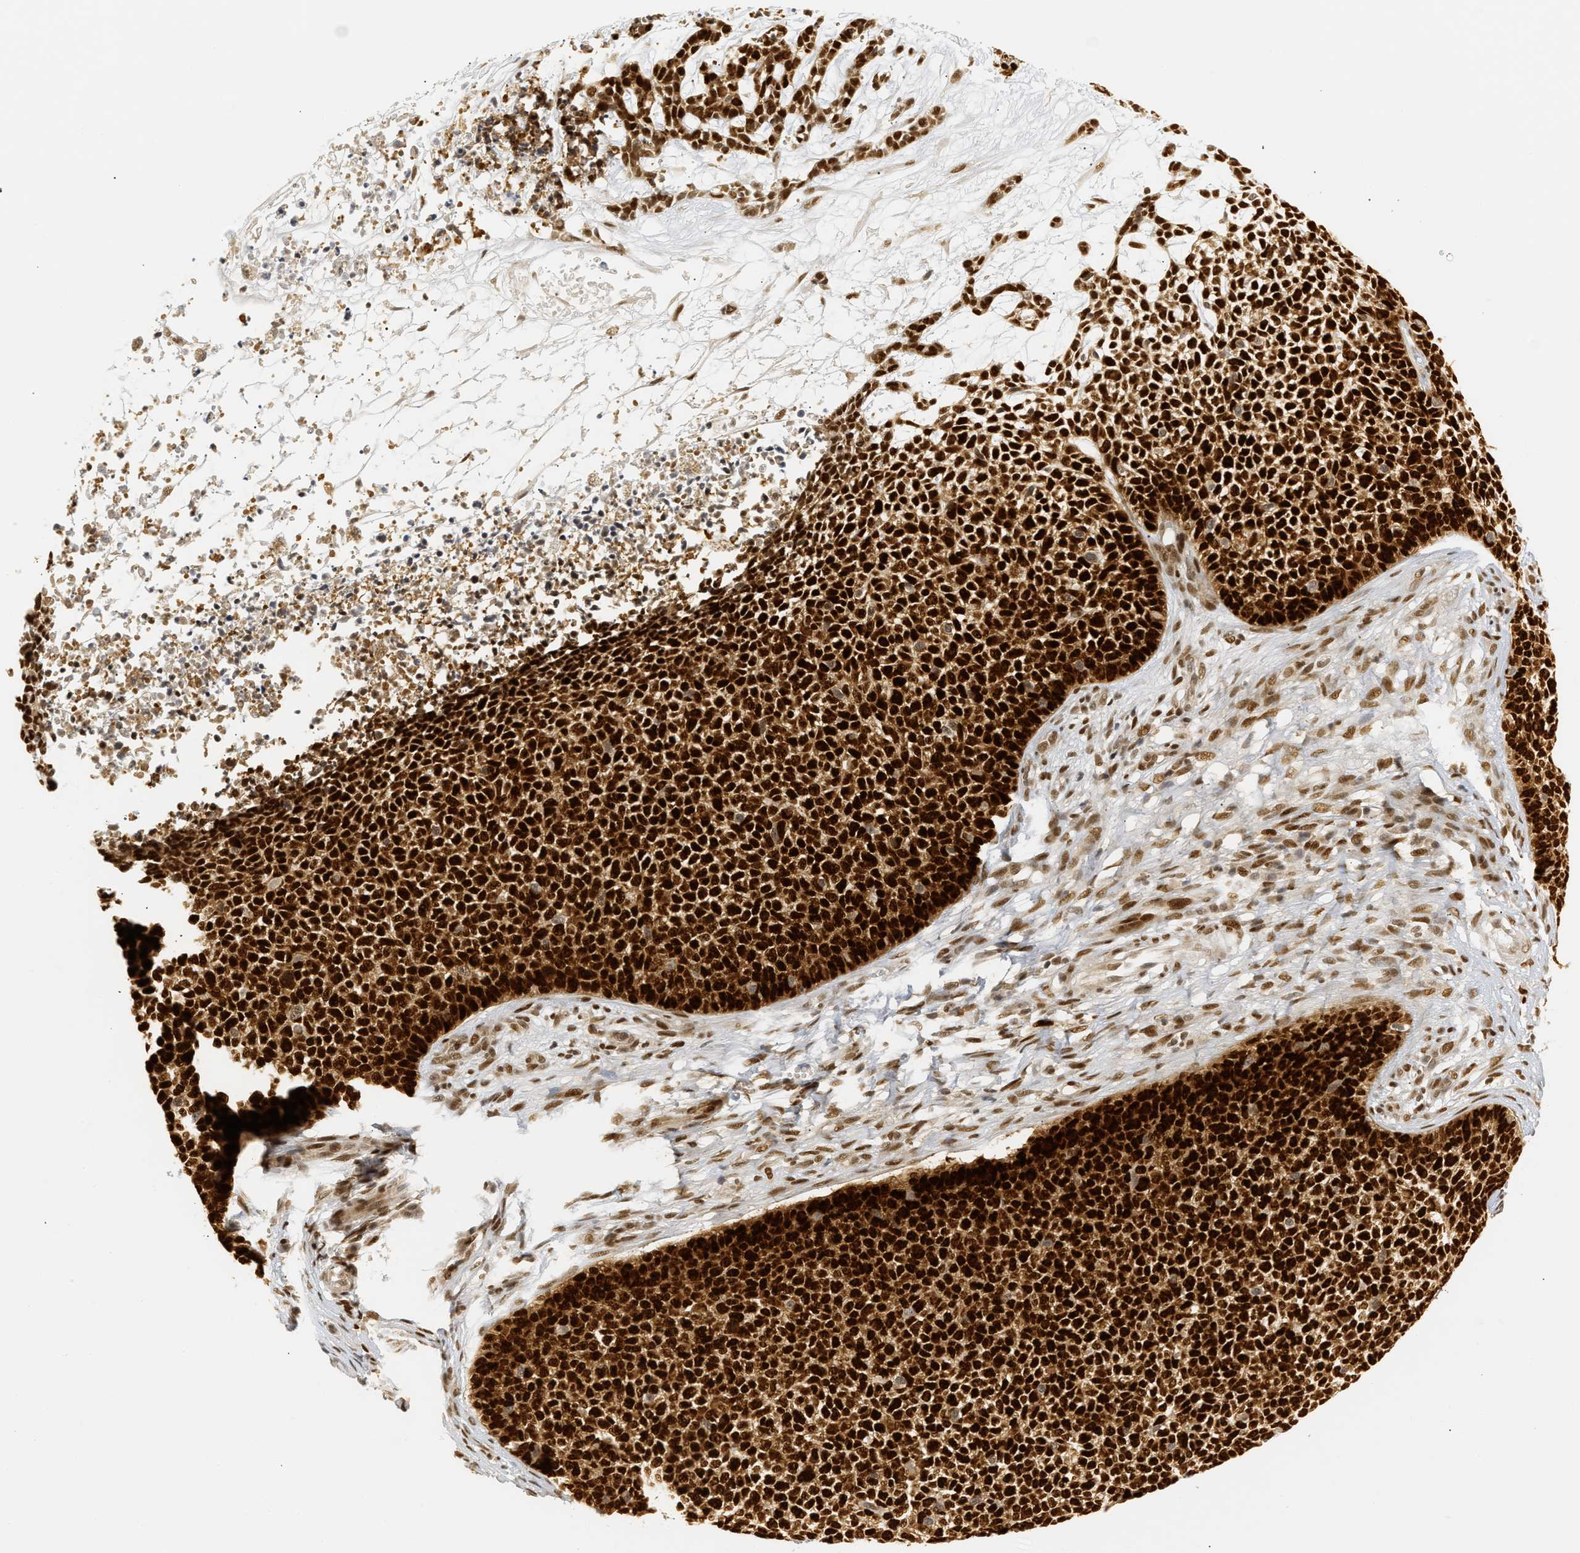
{"staining": {"intensity": "strong", "quantity": ">75%", "location": "cytoplasmic/membranous,nuclear"}, "tissue": "skin cancer", "cell_type": "Tumor cells", "image_type": "cancer", "snomed": [{"axis": "morphology", "description": "Basal cell carcinoma"}, {"axis": "topography", "description": "Skin"}], "caption": "Protein analysis of skin cancer (basal cell carcinoma) tissue exhibits strong cytoplasmic/membranous and nuclear staining in approximately >75% of tumor cells.", "gene": "SSBP2", "patient": {"sex": "female", "age": 84}}